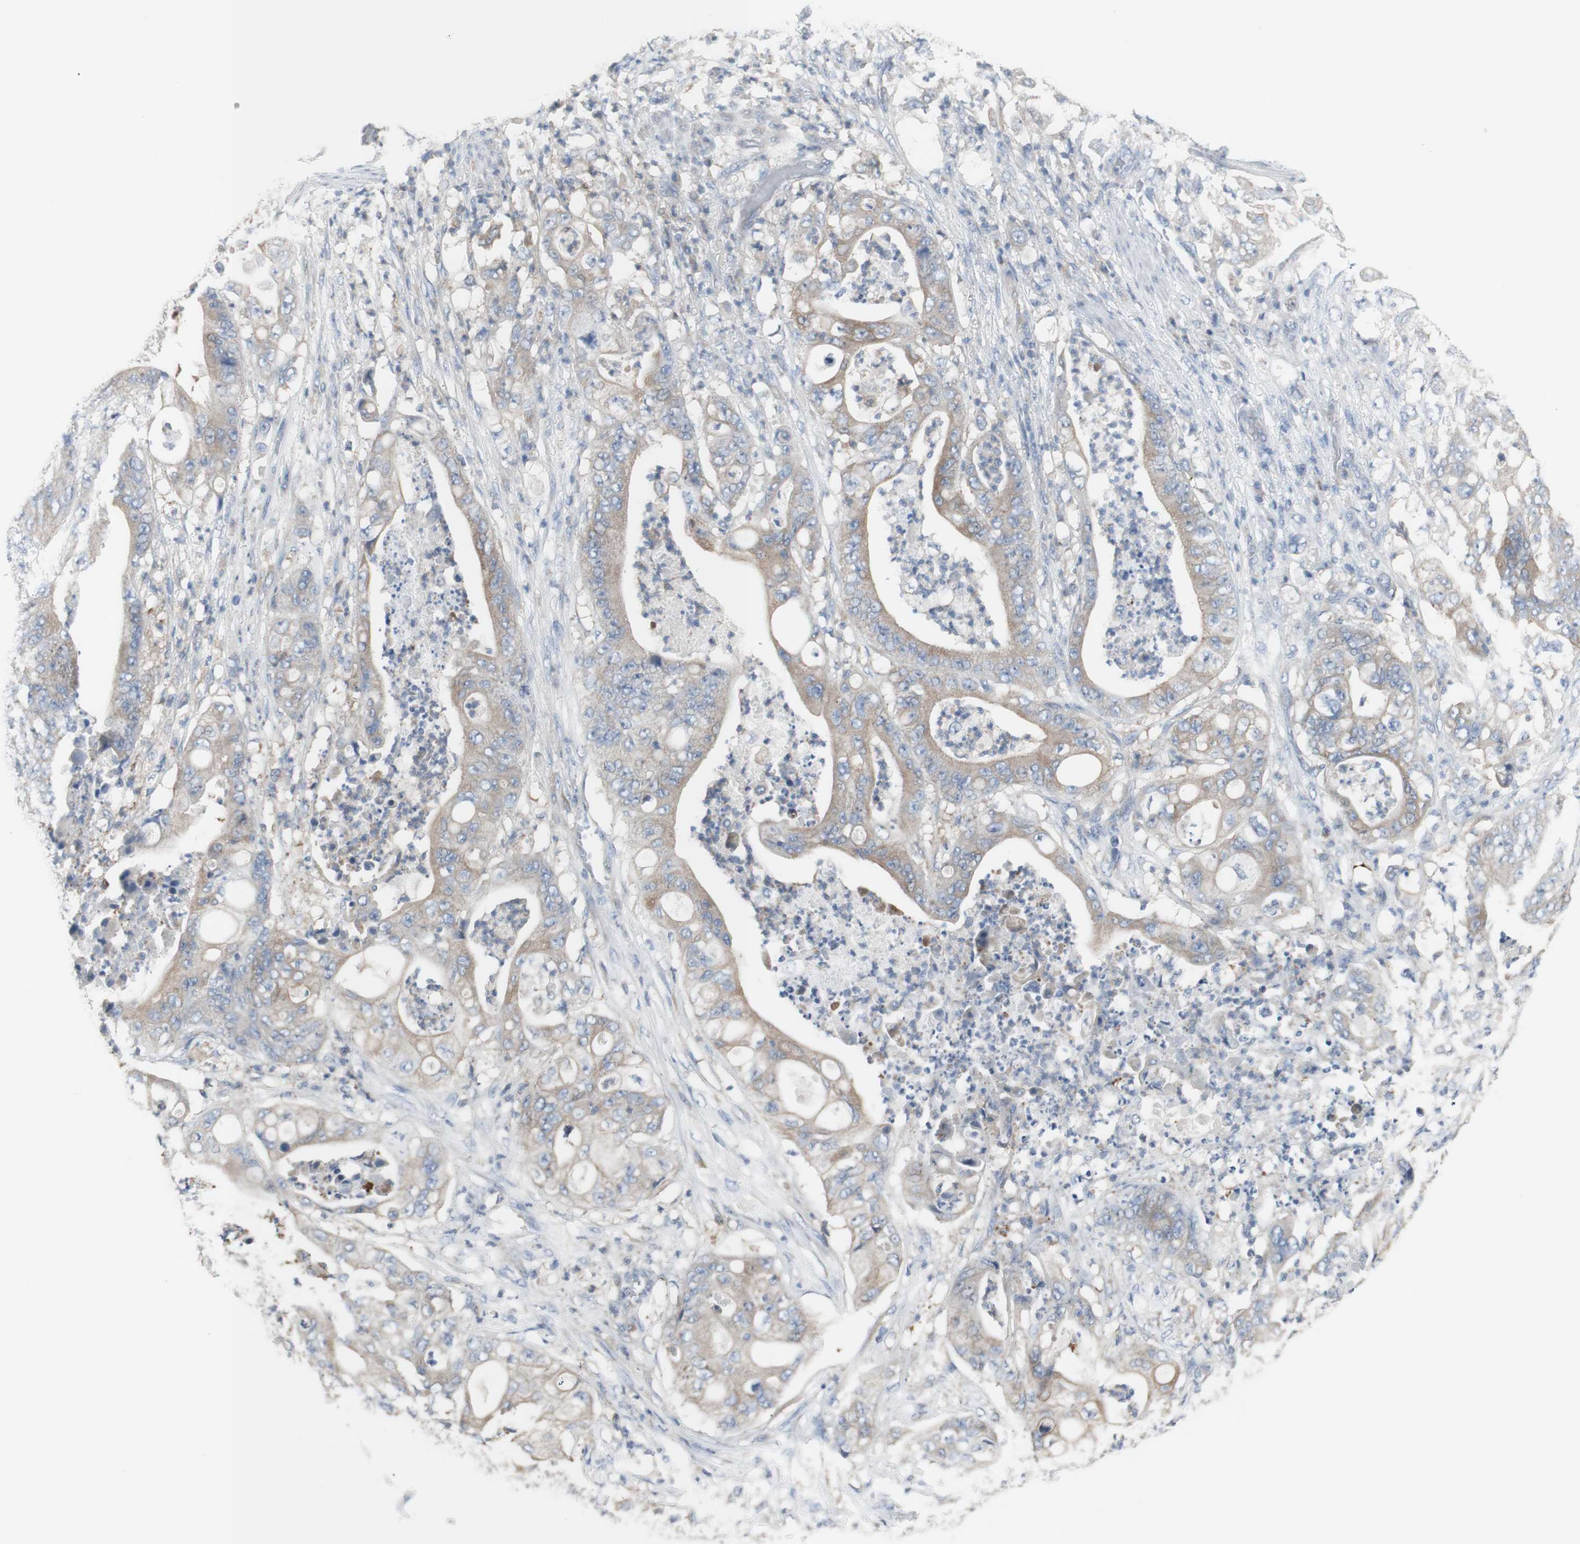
{"staining": {"intensity": "weak", "quantity": "<25%", "location": "cytoplasmic/membranous"}, "tissue": "stomach cancer", "cell_type": "Tumor cells", "image_type": "cancer", "snomed": [{"axis": "morphology", "description": "Adenocarcinoma, NOS"}, {"axis": "topography", "description": "Stomach"}], "caption": "Human stomach cancer stained for a protein using immunohistochemistry reveals no expression in tumor cells.", "gene": "C3orf52", "patient": {"sex": "female", "age": 73}}